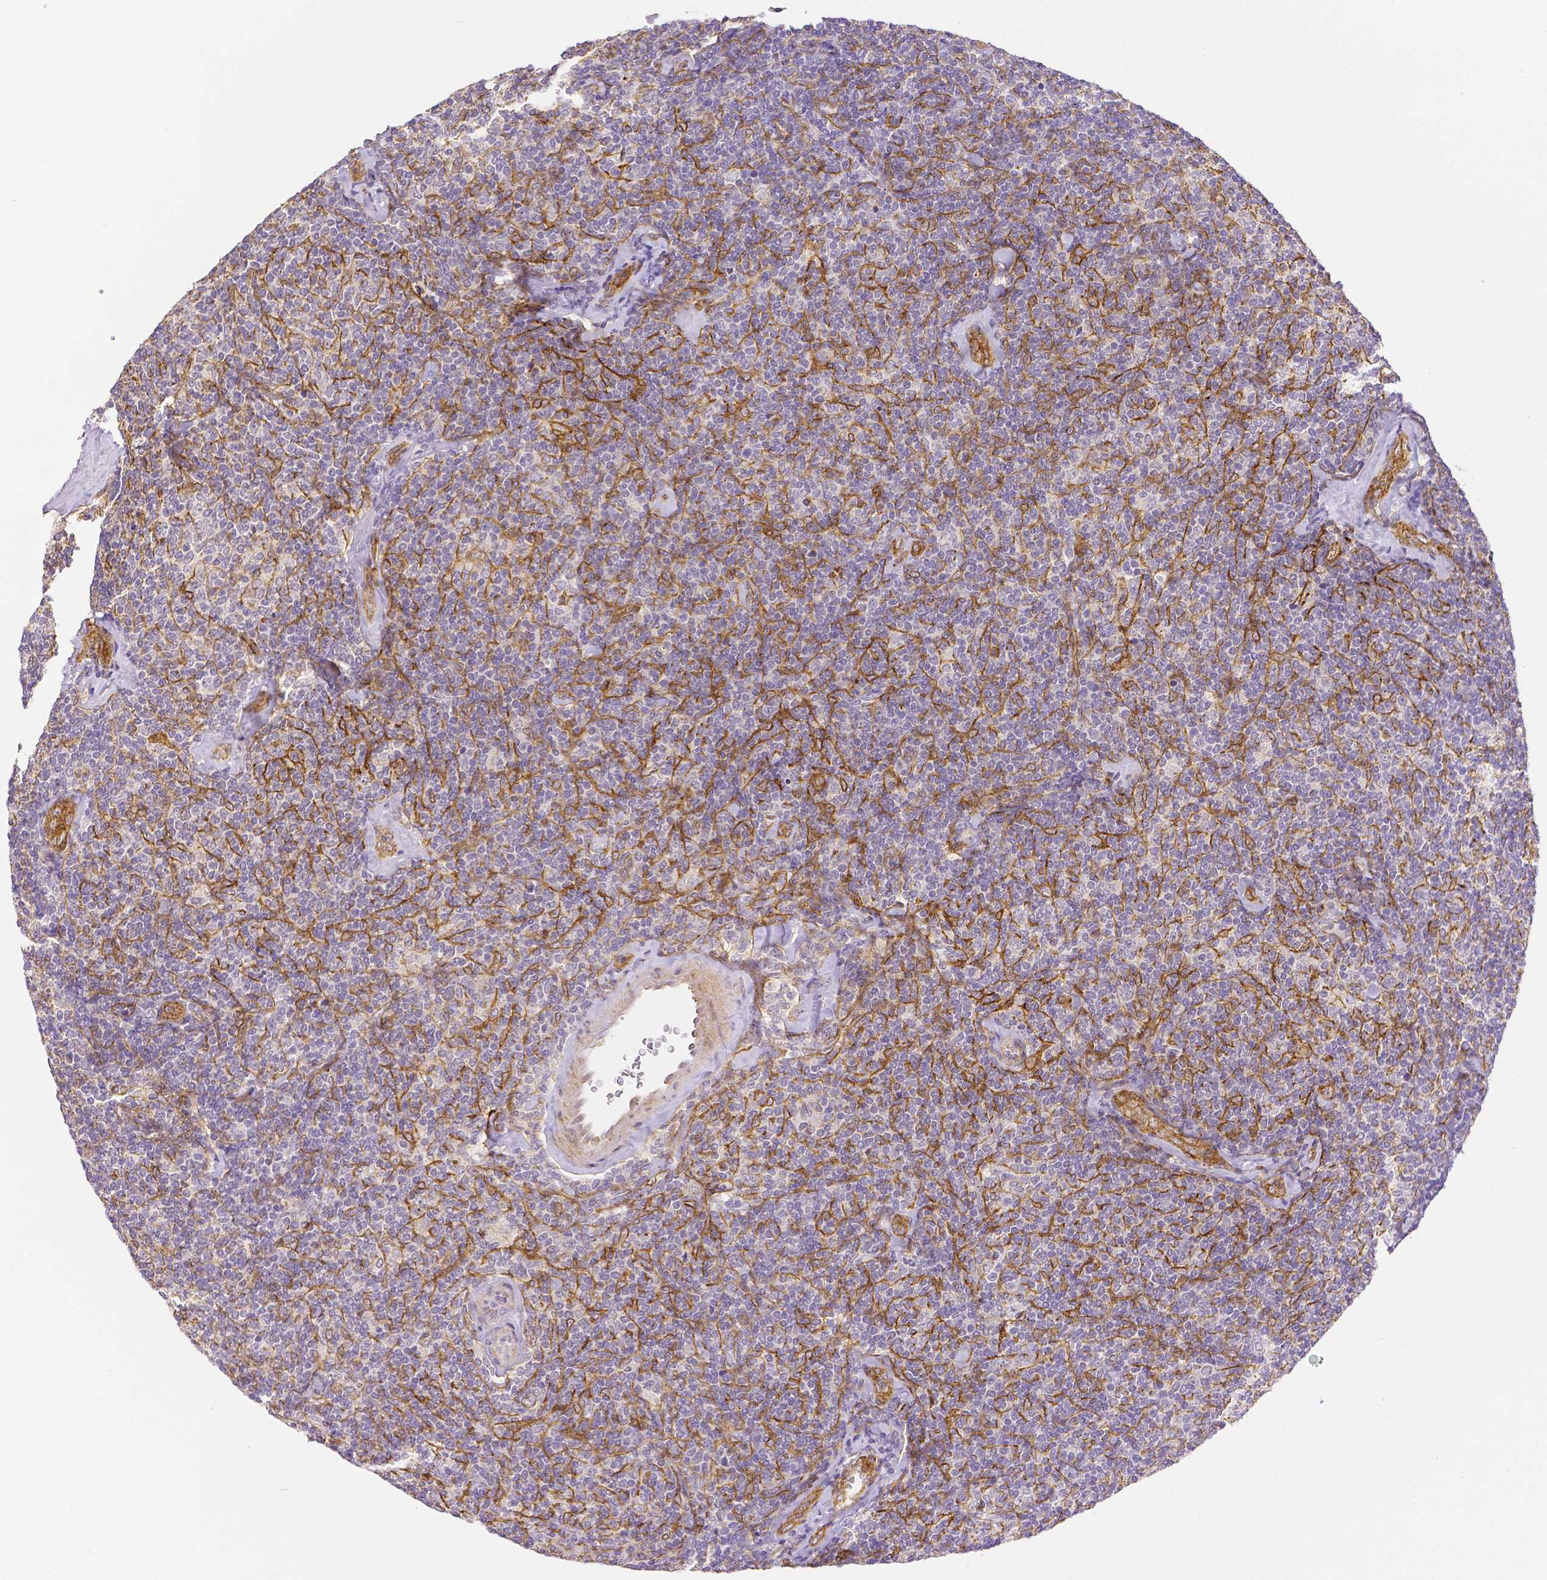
{"staining": {"intensity": "negative", "quantity": "none", "location": "none"}, "tissue": "lymphoma", "cell_type": "Tumor cells", "image_type": "cancer", "snomed": [{"axis": "morphology", "description": "Malignant lymphoma, non-Hodgkin's type, Low grade"}, {"axis": "topography", "description": "Lymph node"}], "caption": "An immunohistochemistry image of malignant lymphoma, non-Hodgkin's type (low-grade) is shown. There is no staining in tumor cells of malignant lymphoma, non-Hodgkin's type (low-grade).", "gene": "THY1", "patient": {"sex": "female", "age": 56}}